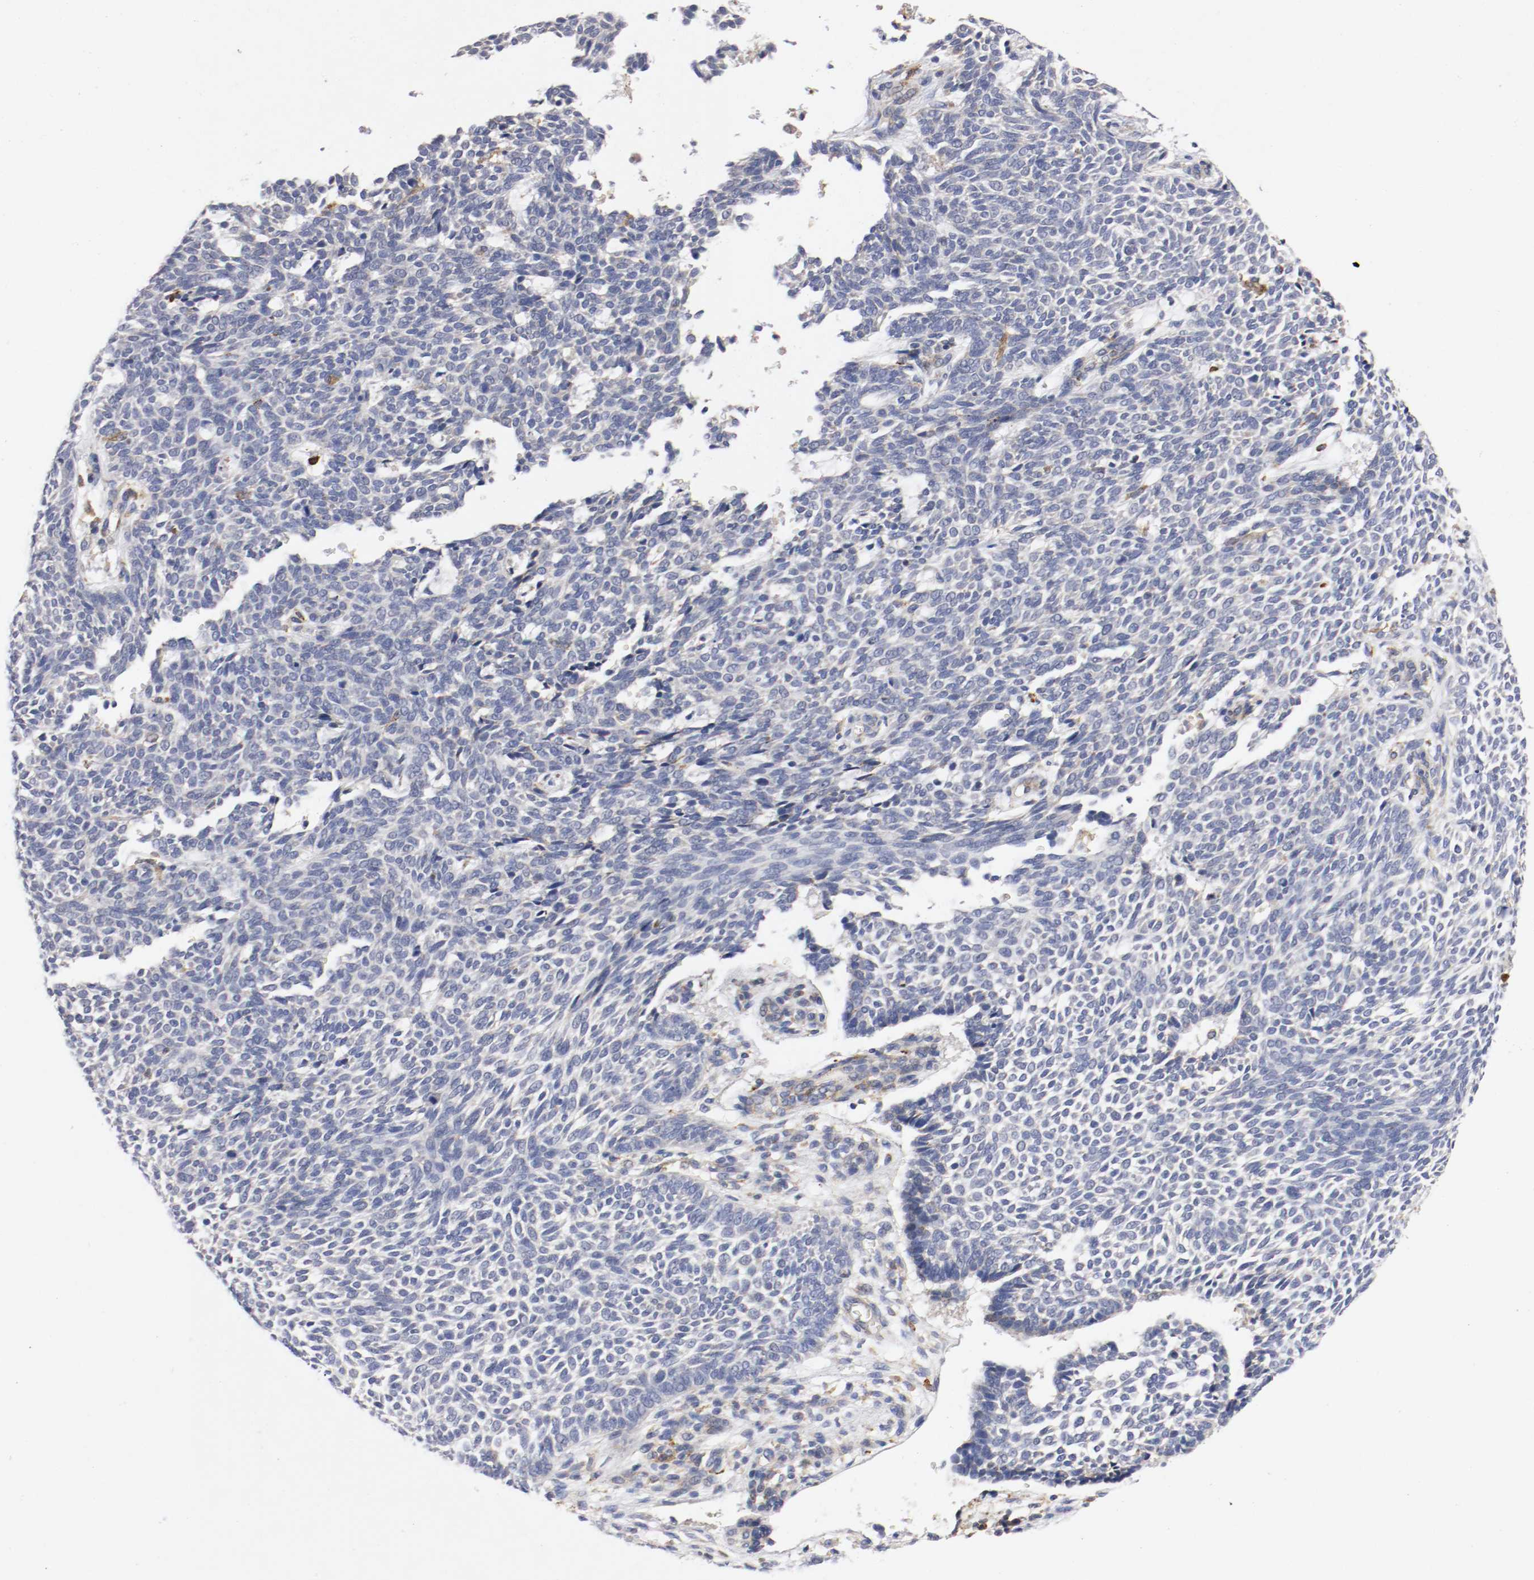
{"staining": {"intensity": "moderate", "quantity": "<25%", "location": "cytoplasmic/membranous"}, "tissue": "skin cancer", "cell_type": "Tumor cells", "image_type": "cancer", "snomed": [{"axis": "morphology", "description": "Normal tissue, NOS"}, {"axis": "morphology", "description": "Basal cell carcinoma"}, {"axis": "topography", "description": "Skin"}], "caption": "Protein analysis of basal cell carcinoma (skin) tissue reveals moderate cytoplasmic/membranous staining in about <25% of tumor cells.", "gene": "TRAF2", "patient": {"sex": "male", "age": 87}}